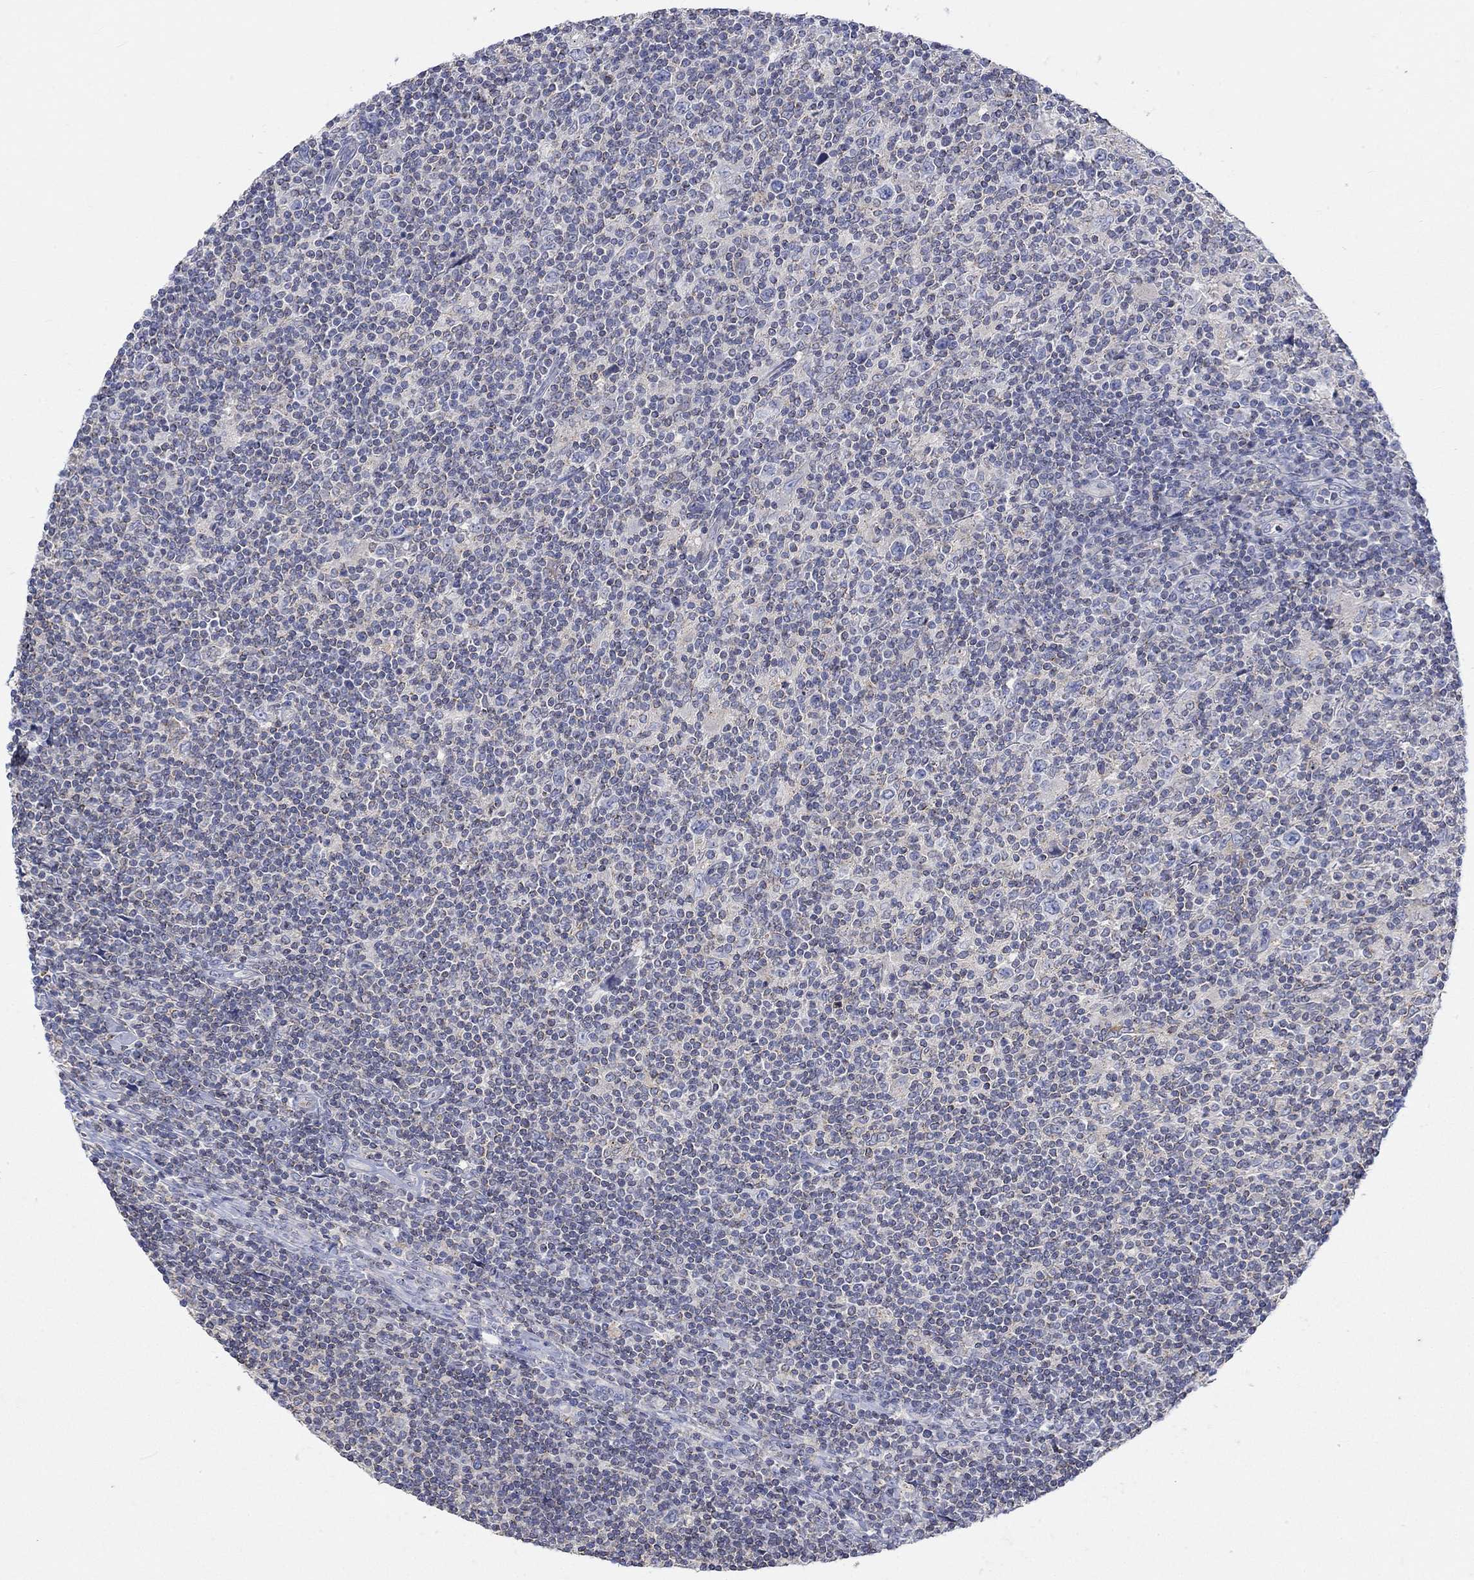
{"staining": {"intensity": "negative", "quantity": "none", "location": "none"}, "tissue": "lymphoma", "cell_type": "Tumor cells", "image_type": "cancer", "snomed": [{"axis": "morphology", "description": "Hodgkin's disease, NOS"}, {"axis": "topography", "description": "Lymph node"}], "caption": "A photomicrograph of human lymphoma is negative for staining in tumor cells.", "gene": "NAV3", "patient": {"sex": "male", "age": 40}}